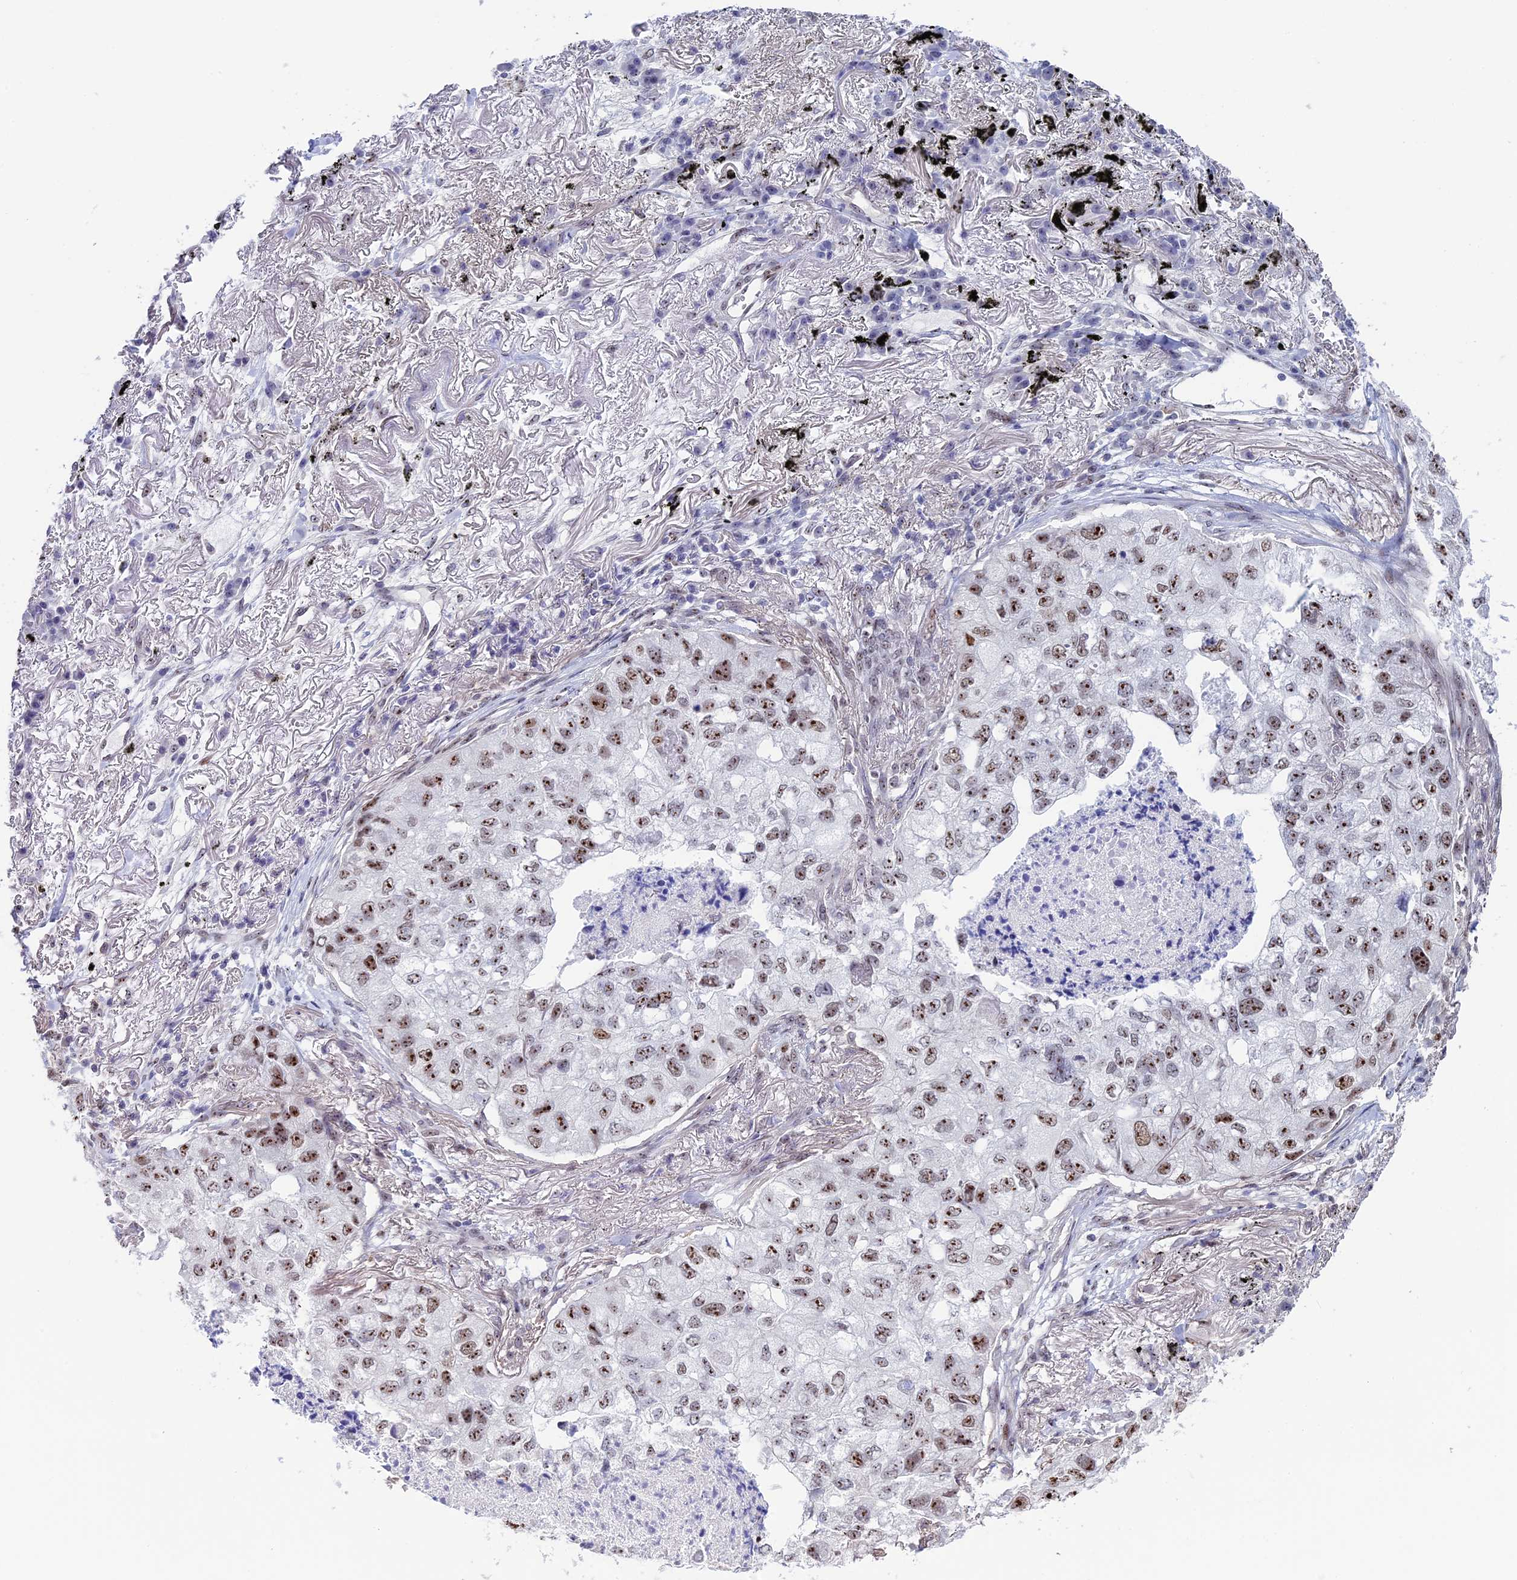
{"staining": {"intensity": "moderate", "quantity": ">75%", "location": "nuclear"}, "tissue": "lung cancer", "cell_type": "Tumor cells", "image_type": "cancer", "snomed": [{"axis": "morphology", "description": "Adenocarcinoma, NOS"}, {"axis": "topography", "description": "Lung"}], "caption": "This is an image of immunohistochemistry staining of lung adenocarcinoma, which shows moderate positivity in the nuclear of tumor cells.", "gene": "CCDC86", "patient": {"sex": "male", "age": 65}}